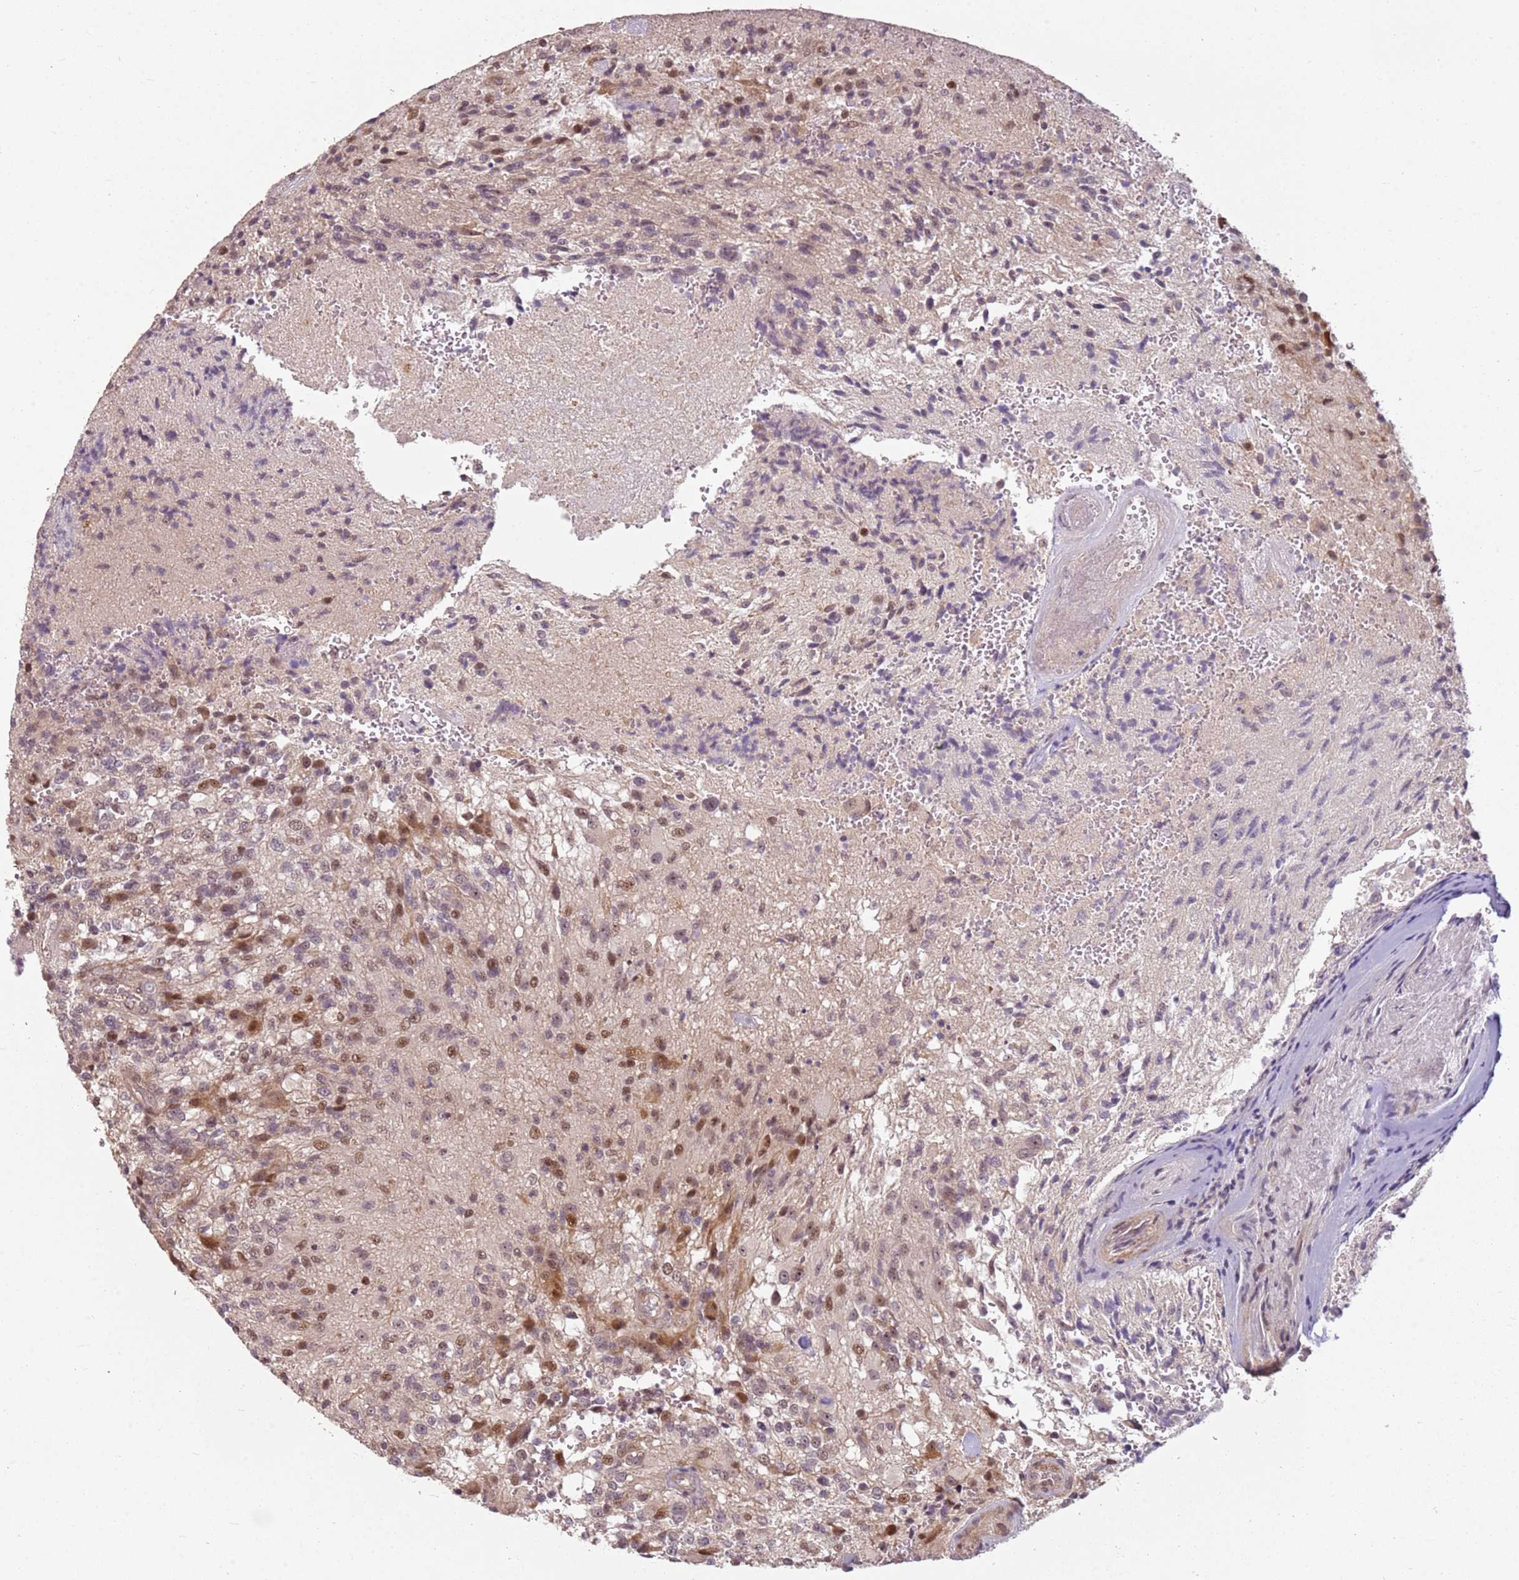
{"staining": {"intensity": "moderate", "quantity": "<25%", "location": "nuclear"}, "tissue": "glioma", "cell_type": "Tumor cells", "image_type": "cancer", "snomed": [{"axis": "morphology", "description": "Normal tissue, NOS"}, {"axis": "morphology", "description": "Glioma, malignant, High grade"}, {"axis": "topography", "description": "Cerebral cortex"}], "caption": "The photomicrograph displays staining of malignant high-grade glioma, revealing moderate nuclear protein positivity (brown color) within tumor cells.", "gene": "CHURC1", "patient": {"sex": "male", "age": 56}}